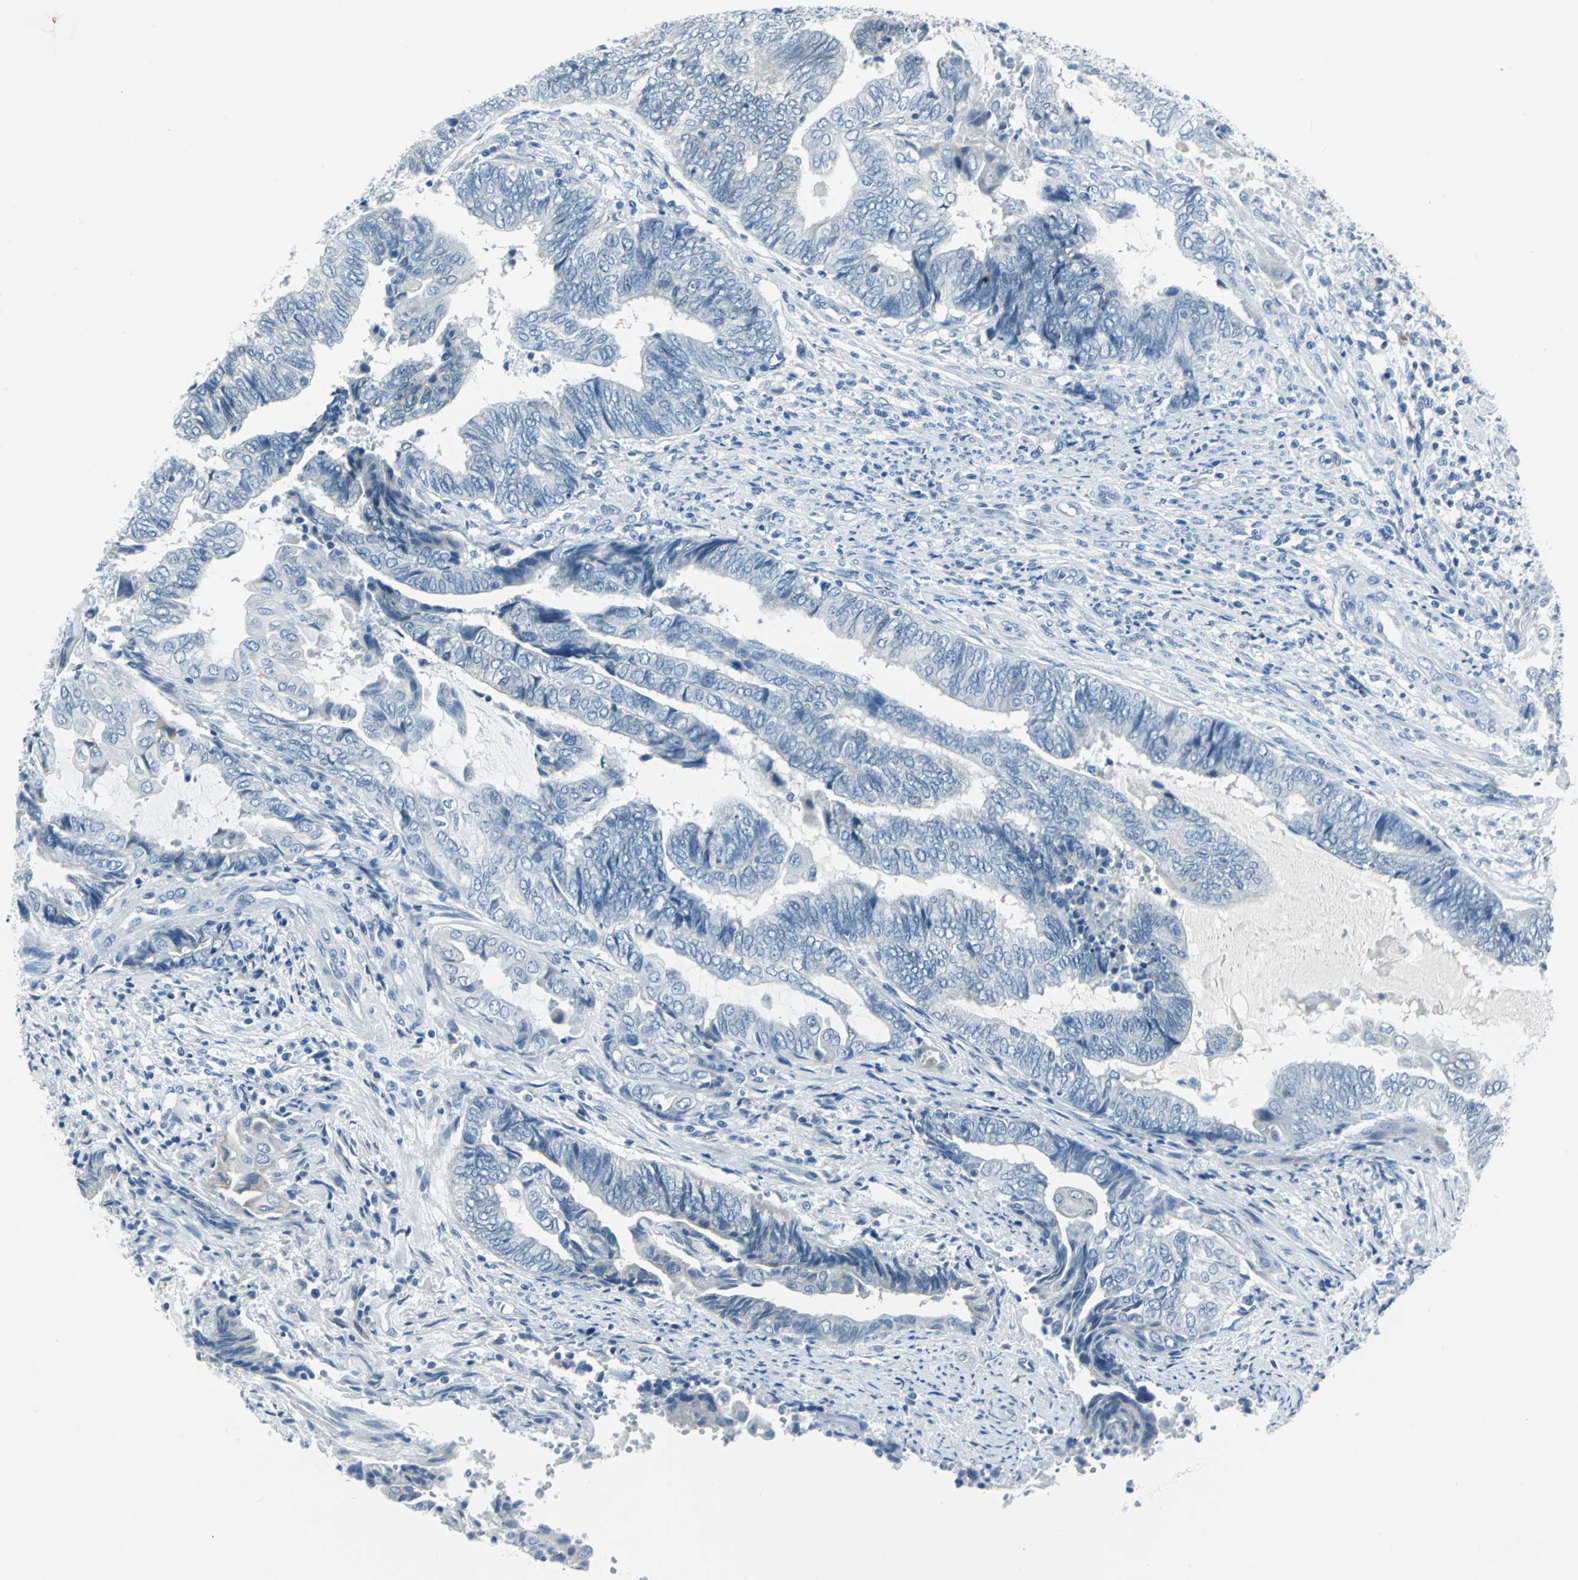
{"staining": {"intensity": "negative", "quantity": "none", "location": "none"}, "tissue": "endometrial cancer", "cell_type": "Tumor cells", "image_type": "cancer", "snomed": [{"axis": "morphology", "description": "Adenocarcinoma, NOS"}, {"axis": "topography", "description": "Uterus"}, {"axis": "topography", "description": "Endometrium"}], "caption": "DAB immunohistochemical staining of human endometrial adenocarcinoma reveals no significant staining in tumor cells. (Brightfield microscopy of DAB (3,3'-diaminobenzidine) IHC at high magnification).", "gene": "CYB5A", "patient": {"sex": "female", "age": 70}}